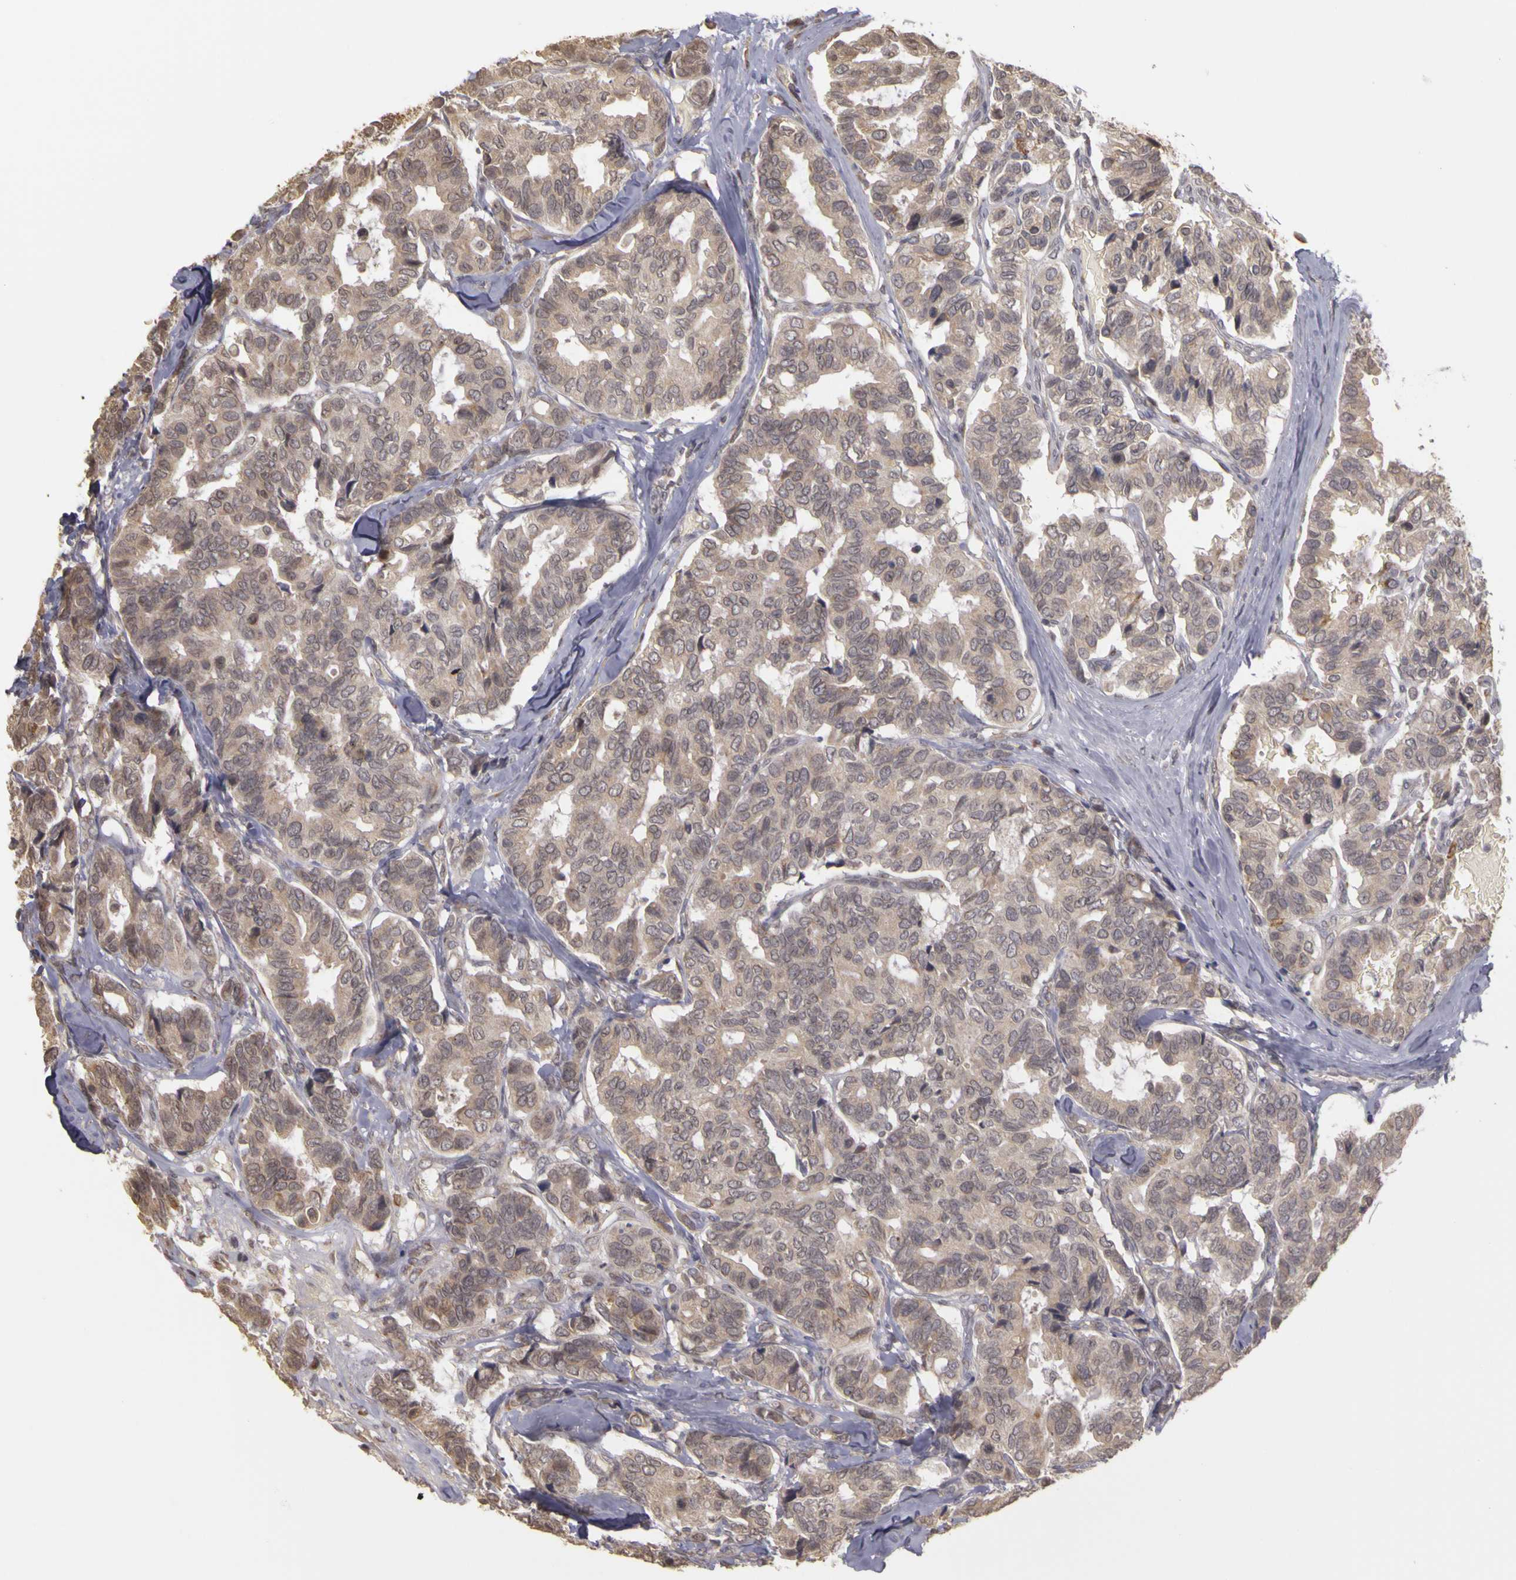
{"staining": {"intensity": "weak", "quantity": ">75%", "location": "cytoplasmic/membranous"}, "tissue": "breast cancer", "cell_type": "Tumor cells", "image_type": "cancer", "snomed": [{"axis": "morphology", "description": "Duct carcinoma"}, {"axis": "topography", "description": "Breast"}], "caption": "Immunohistochemistry image of breast cancer (infiltrating ductal carcinoma) stained for a protein (brown), which shows low levels of weak cytoplasmic/membranous expression in about >75% of tumor cells.", "gene": "FRMD7", "patient": {"sex": "female", "age": 69}}